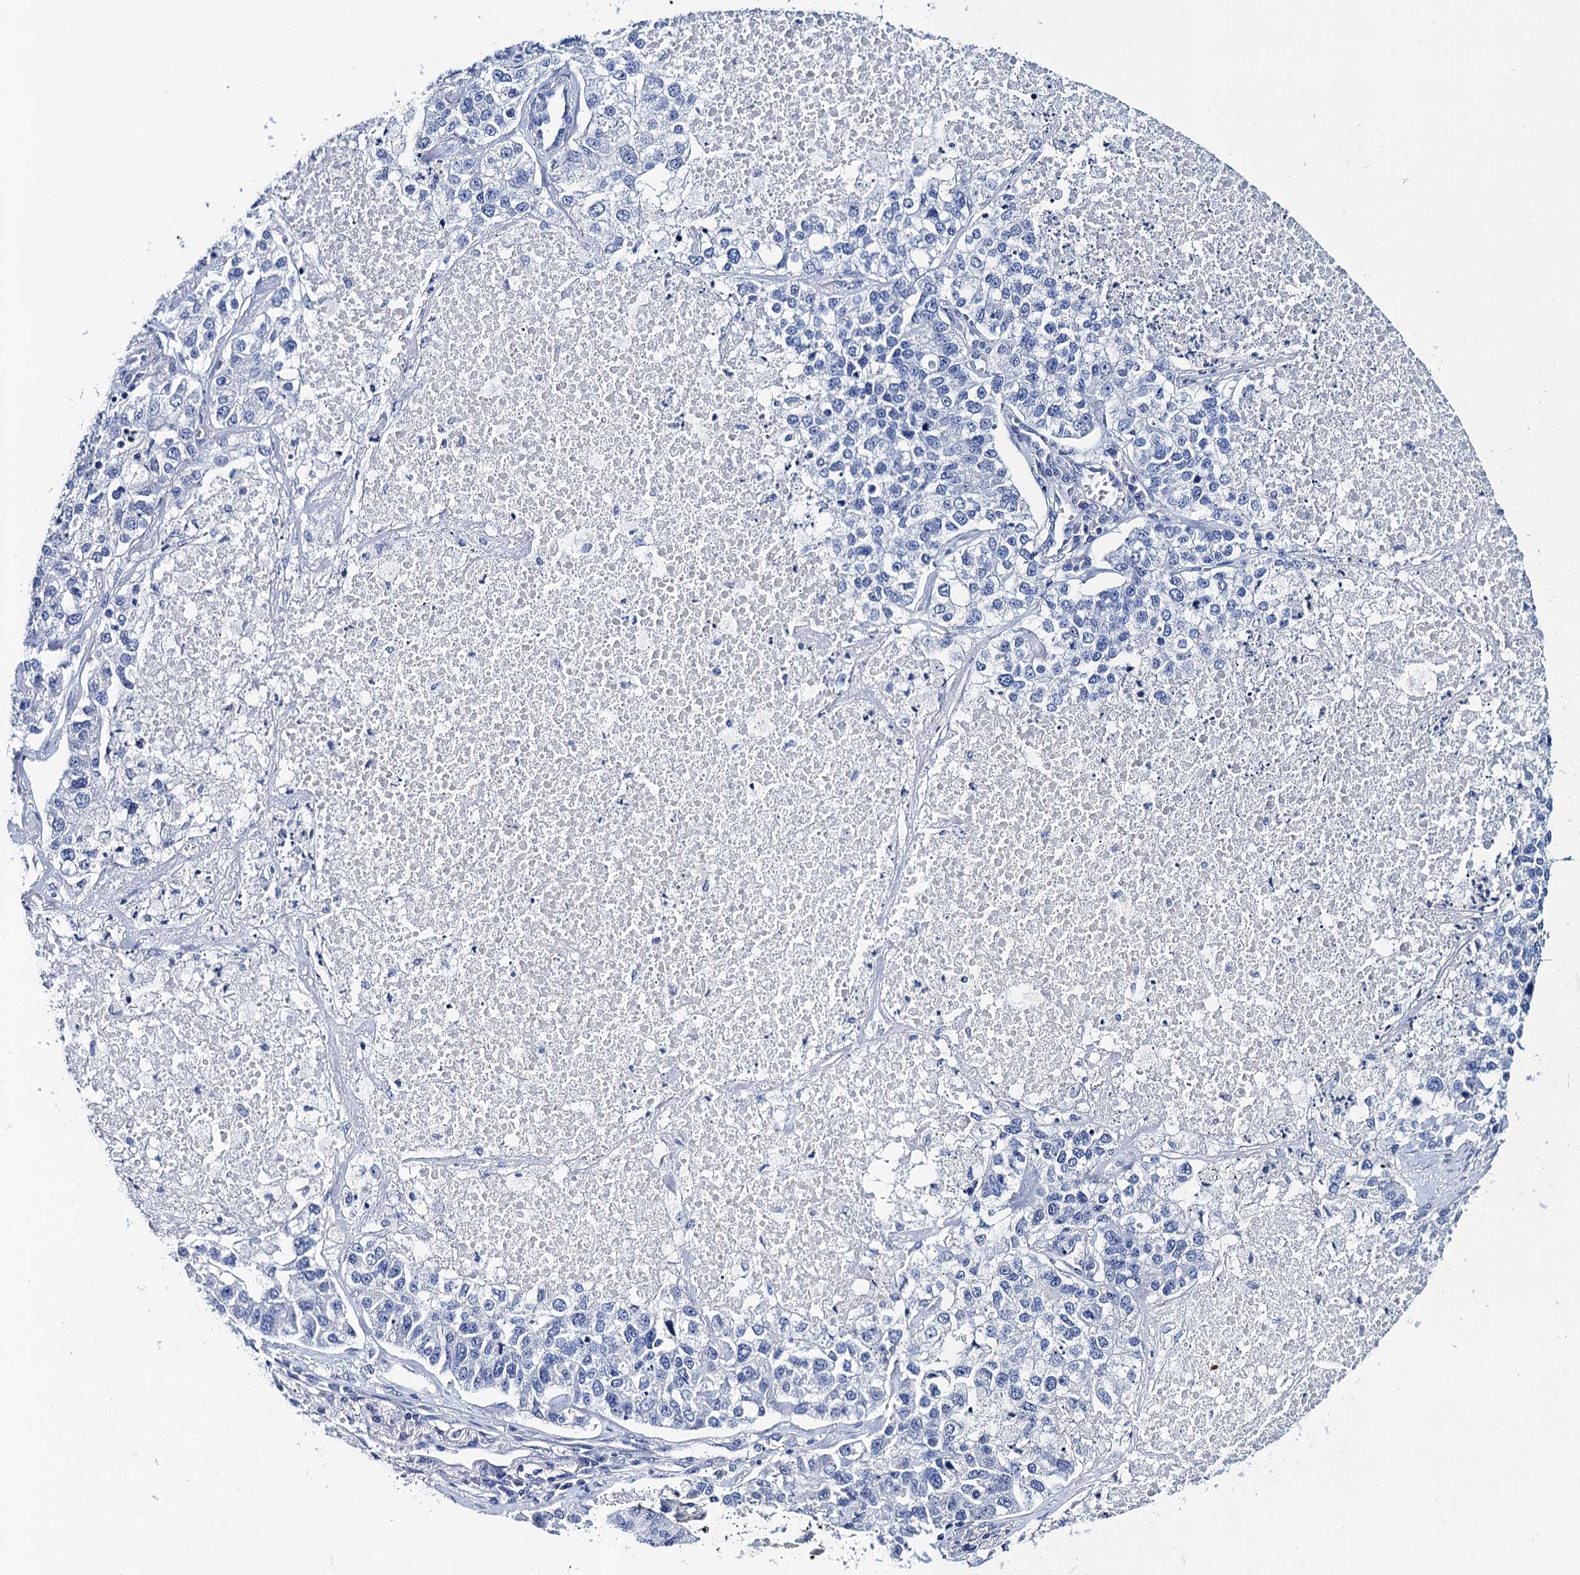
{"staining": {"intensity": "negative", "quantity": "none", "location": "none"}, "tissue": "lung cancer", "cell_type": "Tumor cells", "image_type": "cancer", "snomed": [{"axis": "morphology", "description": "Adenocarcinoma, NOS"}, {"axis": "topography", "description": "Lung"}], "caption": "This is an immunohistochemistry micrograph of human adenocarcinoma (lung). There is no positivity in tumor cells.", "gene": "LYPD3", "patient": {"sex": "male", "age": 49}}